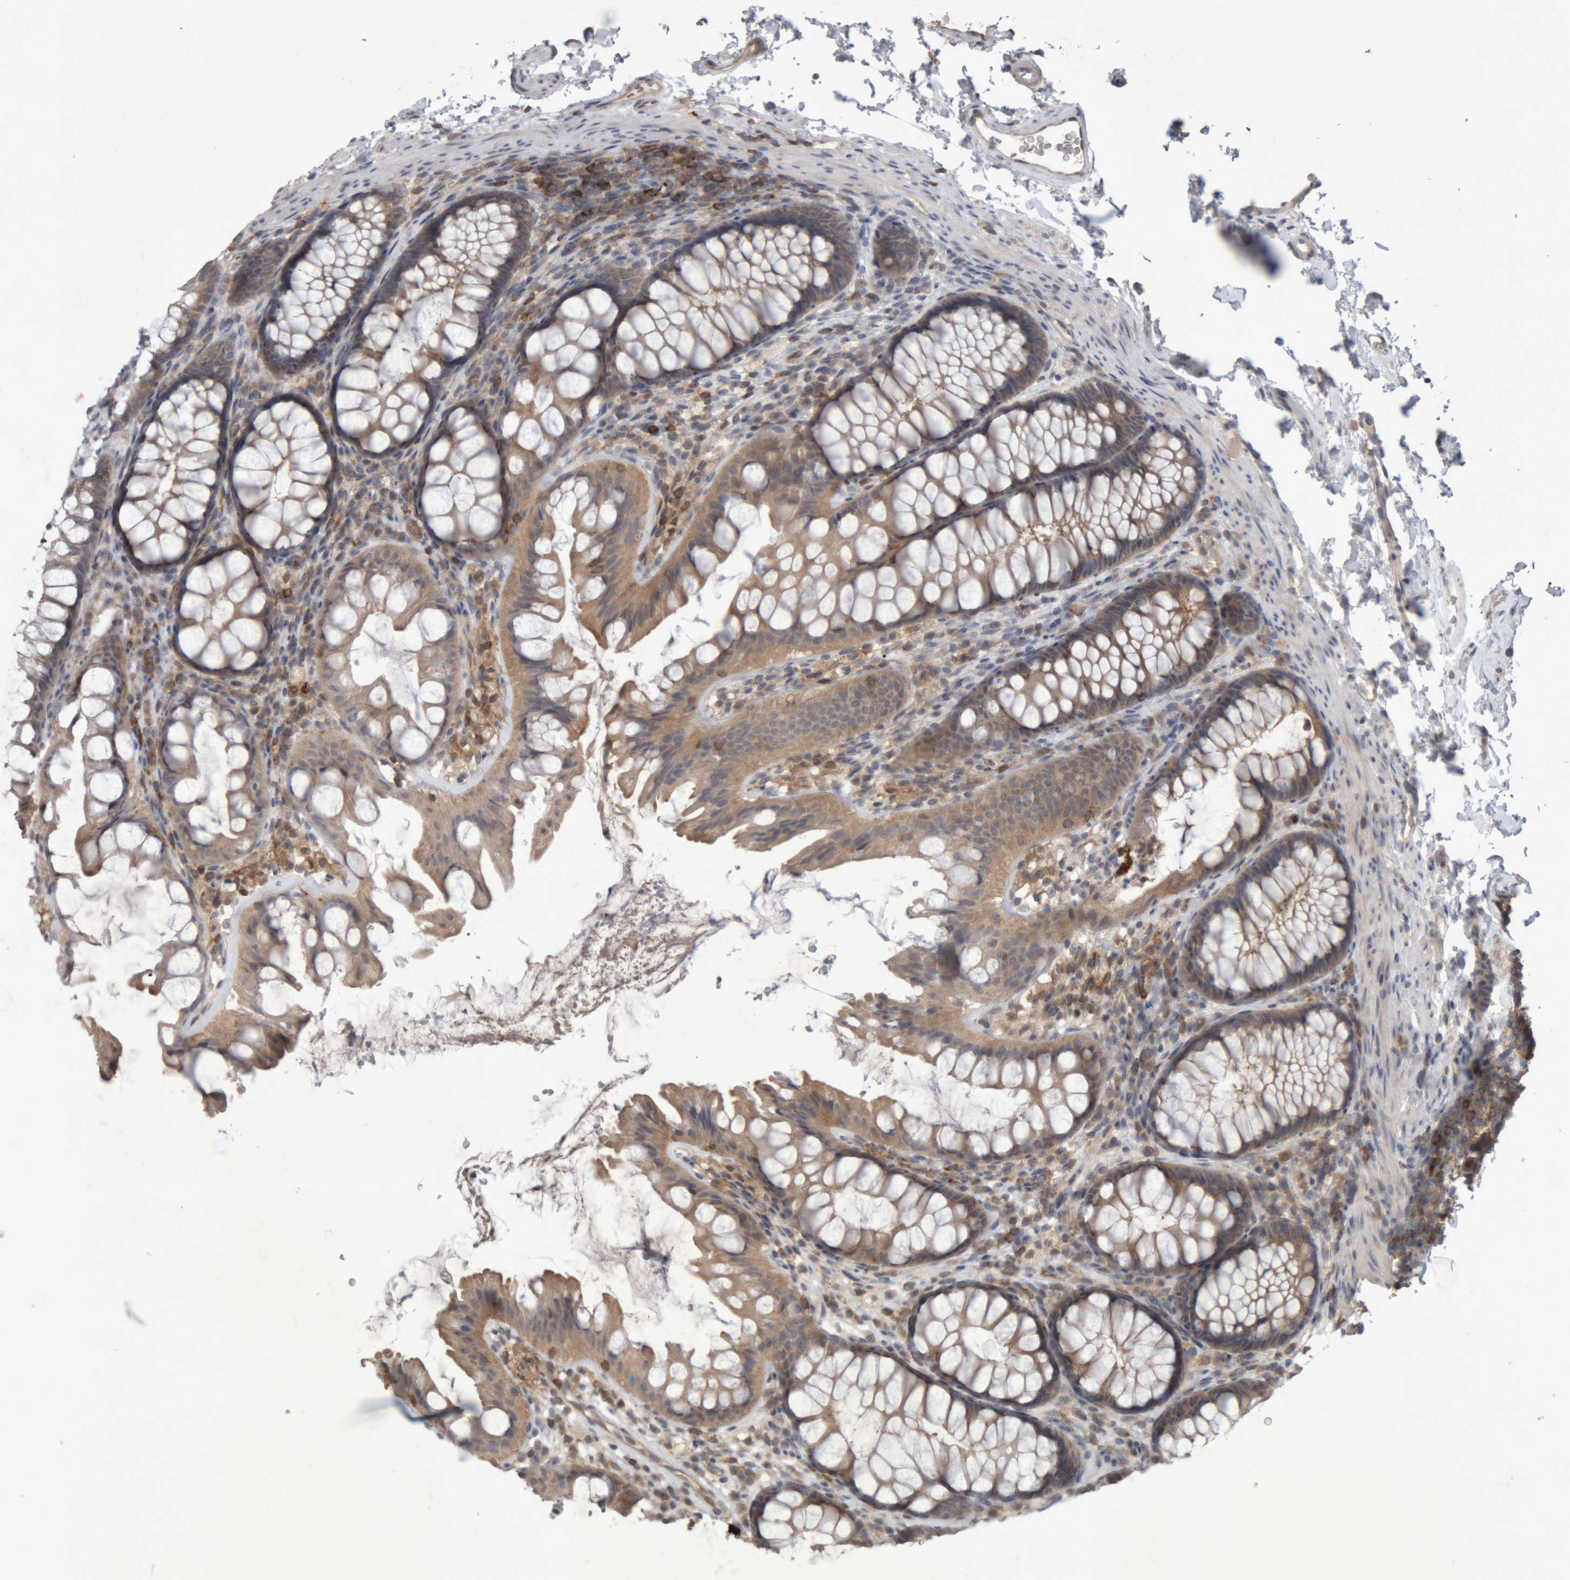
{"staining": {"intensity": "moderate", "quantity": "25%-75%", "location": "cytoplasmic/membranous"}, "tissue": "colon", "cell_type": "Endothelial cells", "image_type": "normal", "snomed": [{"axis": "morphology", "description": "Normal tissue, NOS"}, {"axis": "topography", "description": "Colon"}], "caption": "A histopathology image of colon stained for a protein reveals moderate cytoplasmic/membranous brown staining in endothelial cells.", "gene": "NFATC2", "patient": {"sex": "female", "age": 62}}